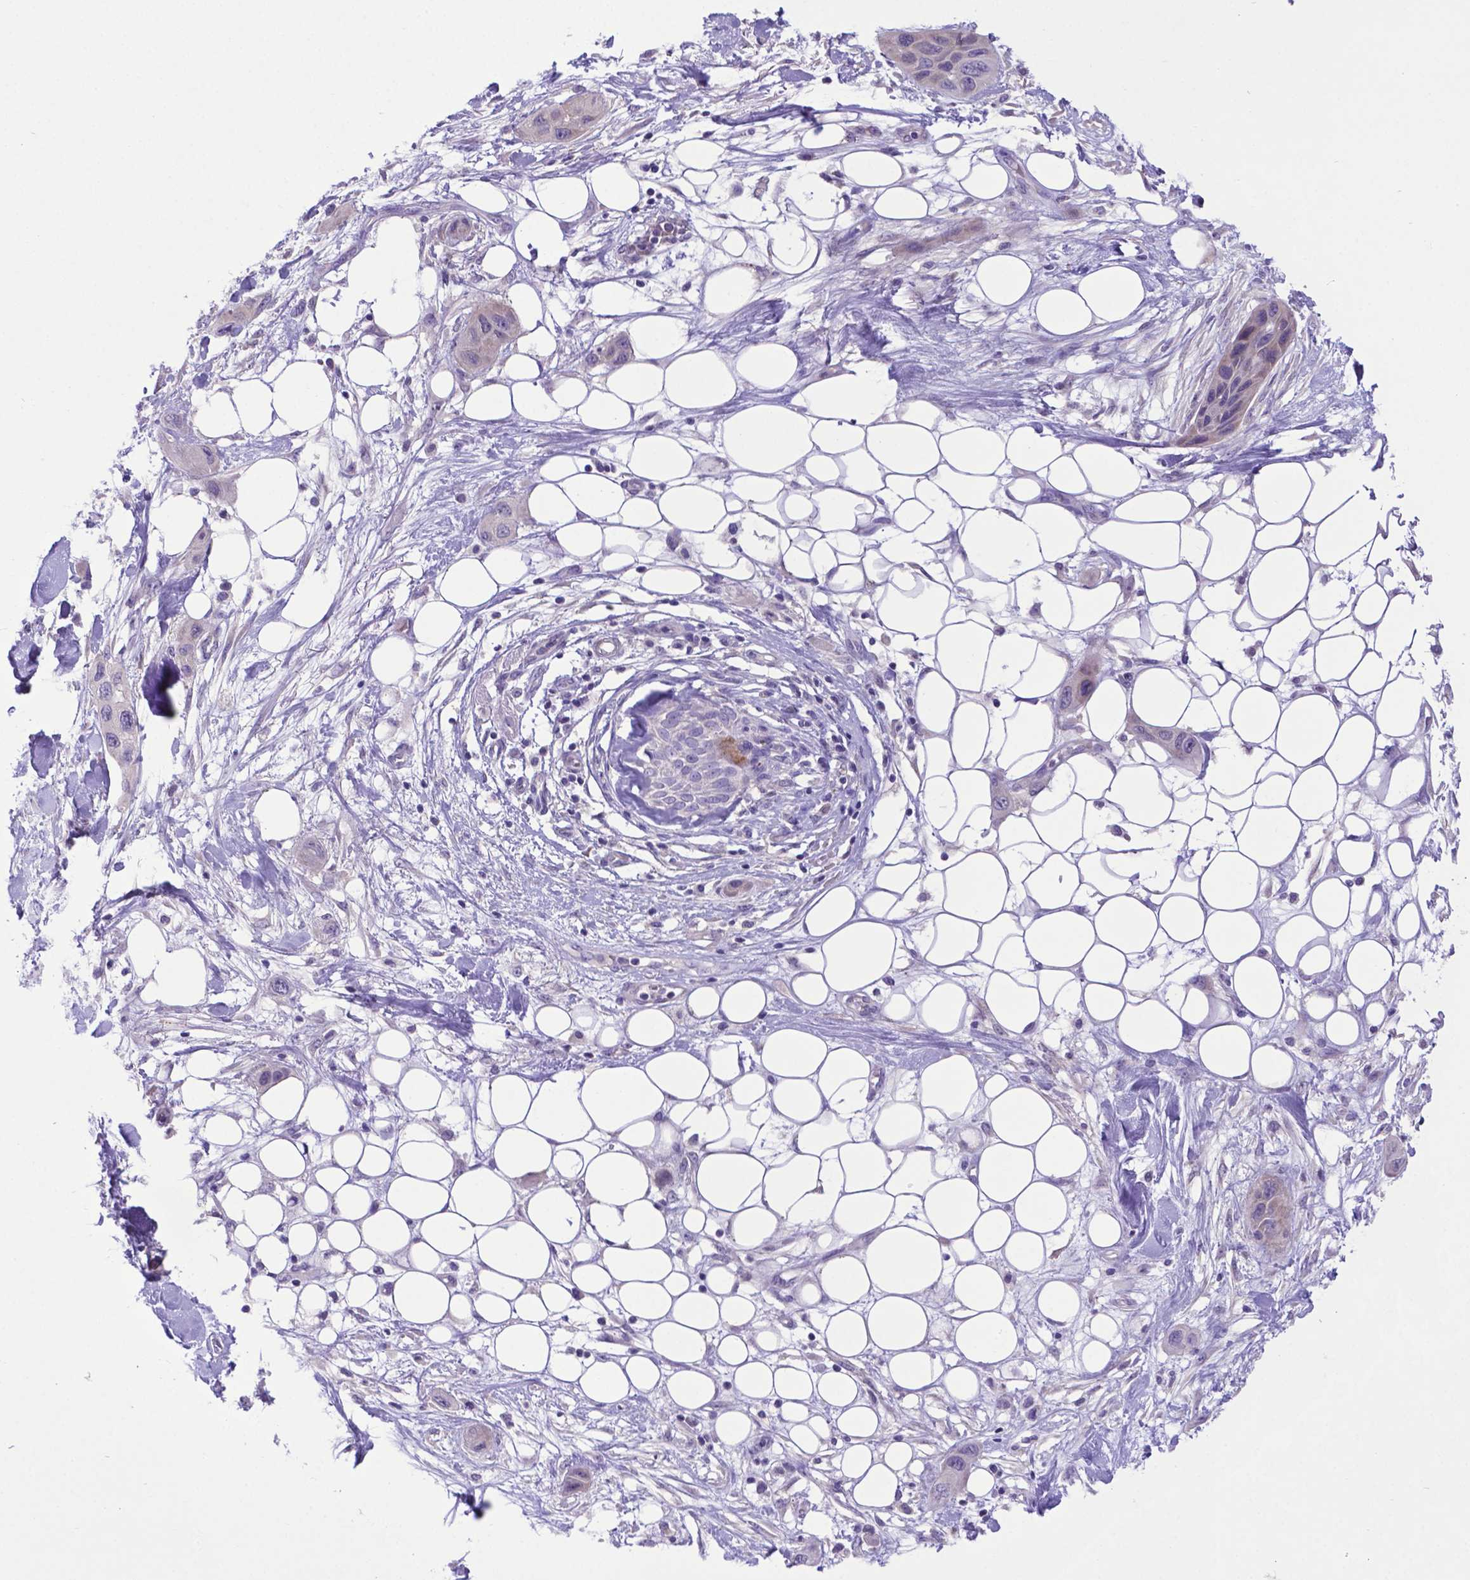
{"staining": {"intensity": "negative", "quantity": "none", "location": "none"}, "tissue": "skin cancer", "cell_type": "Tumor cells", "image_type": "cancer", "snomed": [{"axis": "morphology", "description": "Squamous cell carcinoma, NOS"}, {"axis": "topography", "description": "Skin"}], "caption": "Skin cancer was stained to show a protein in brown. There is no significant expression in tumor cells.", "gene": "ADRA2B", "patient": {"sex": "male", "age": 79}}